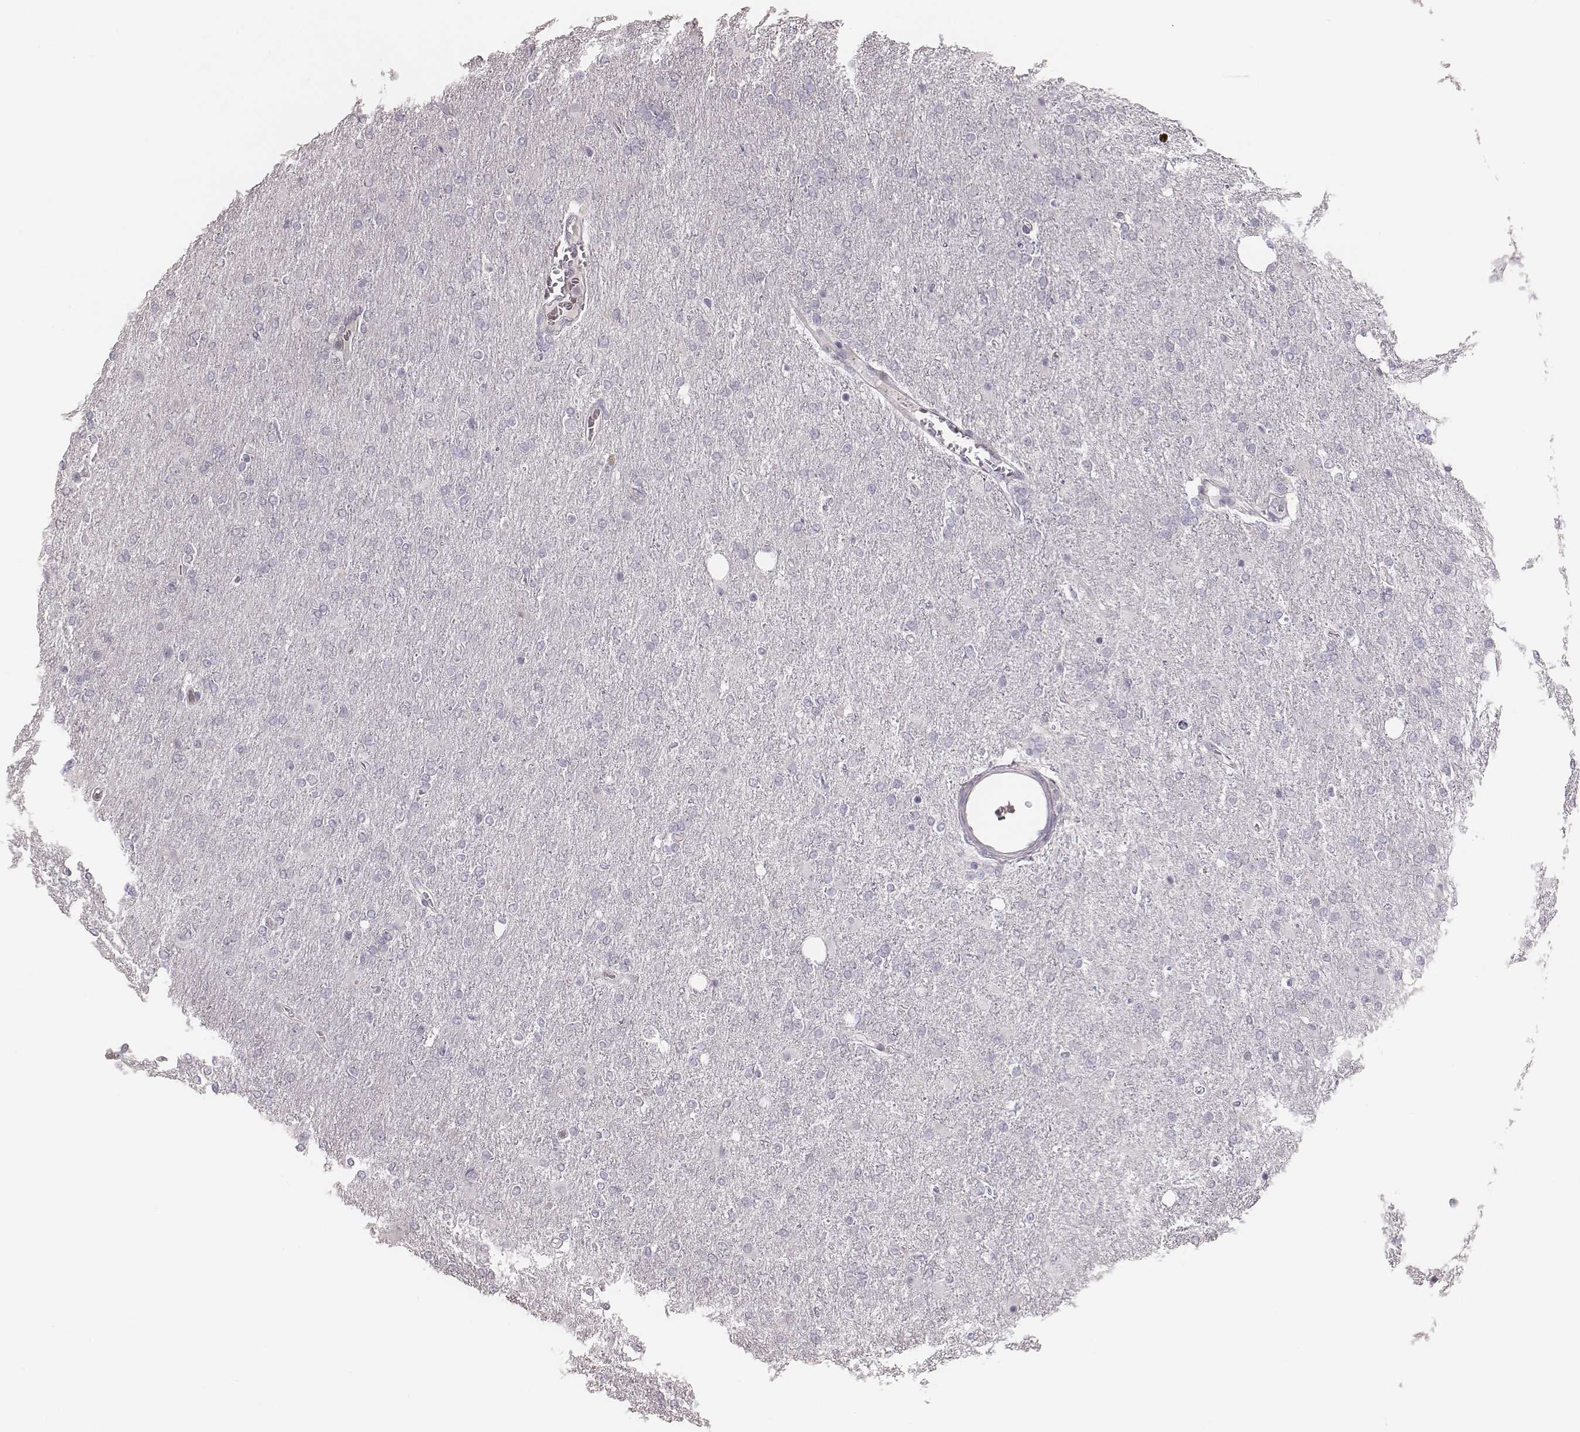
{"staining": {"intensity": "negative", "quantity": "none", "location": "none"}, "tissue": "glioma", "cell_type": "Tumor cells", "image_type": "cancer", "snomed": [{"axis": "morphology", "description": "Glioma, malignant, High grade"}, {"axis": "topography", "description": "Cerebral cortex"}], "caption": "This image is of malignant glioma (high-grade) stained with immunohistochemistry to label a protein in brown with the nuclei are counter-stained blue. There is no expression in tumor cells. (DAB IHC visualized using brightfield microscopy, high magnification).", "gene": "S100Z", "patient": {"sex": "male", "age": 70}}